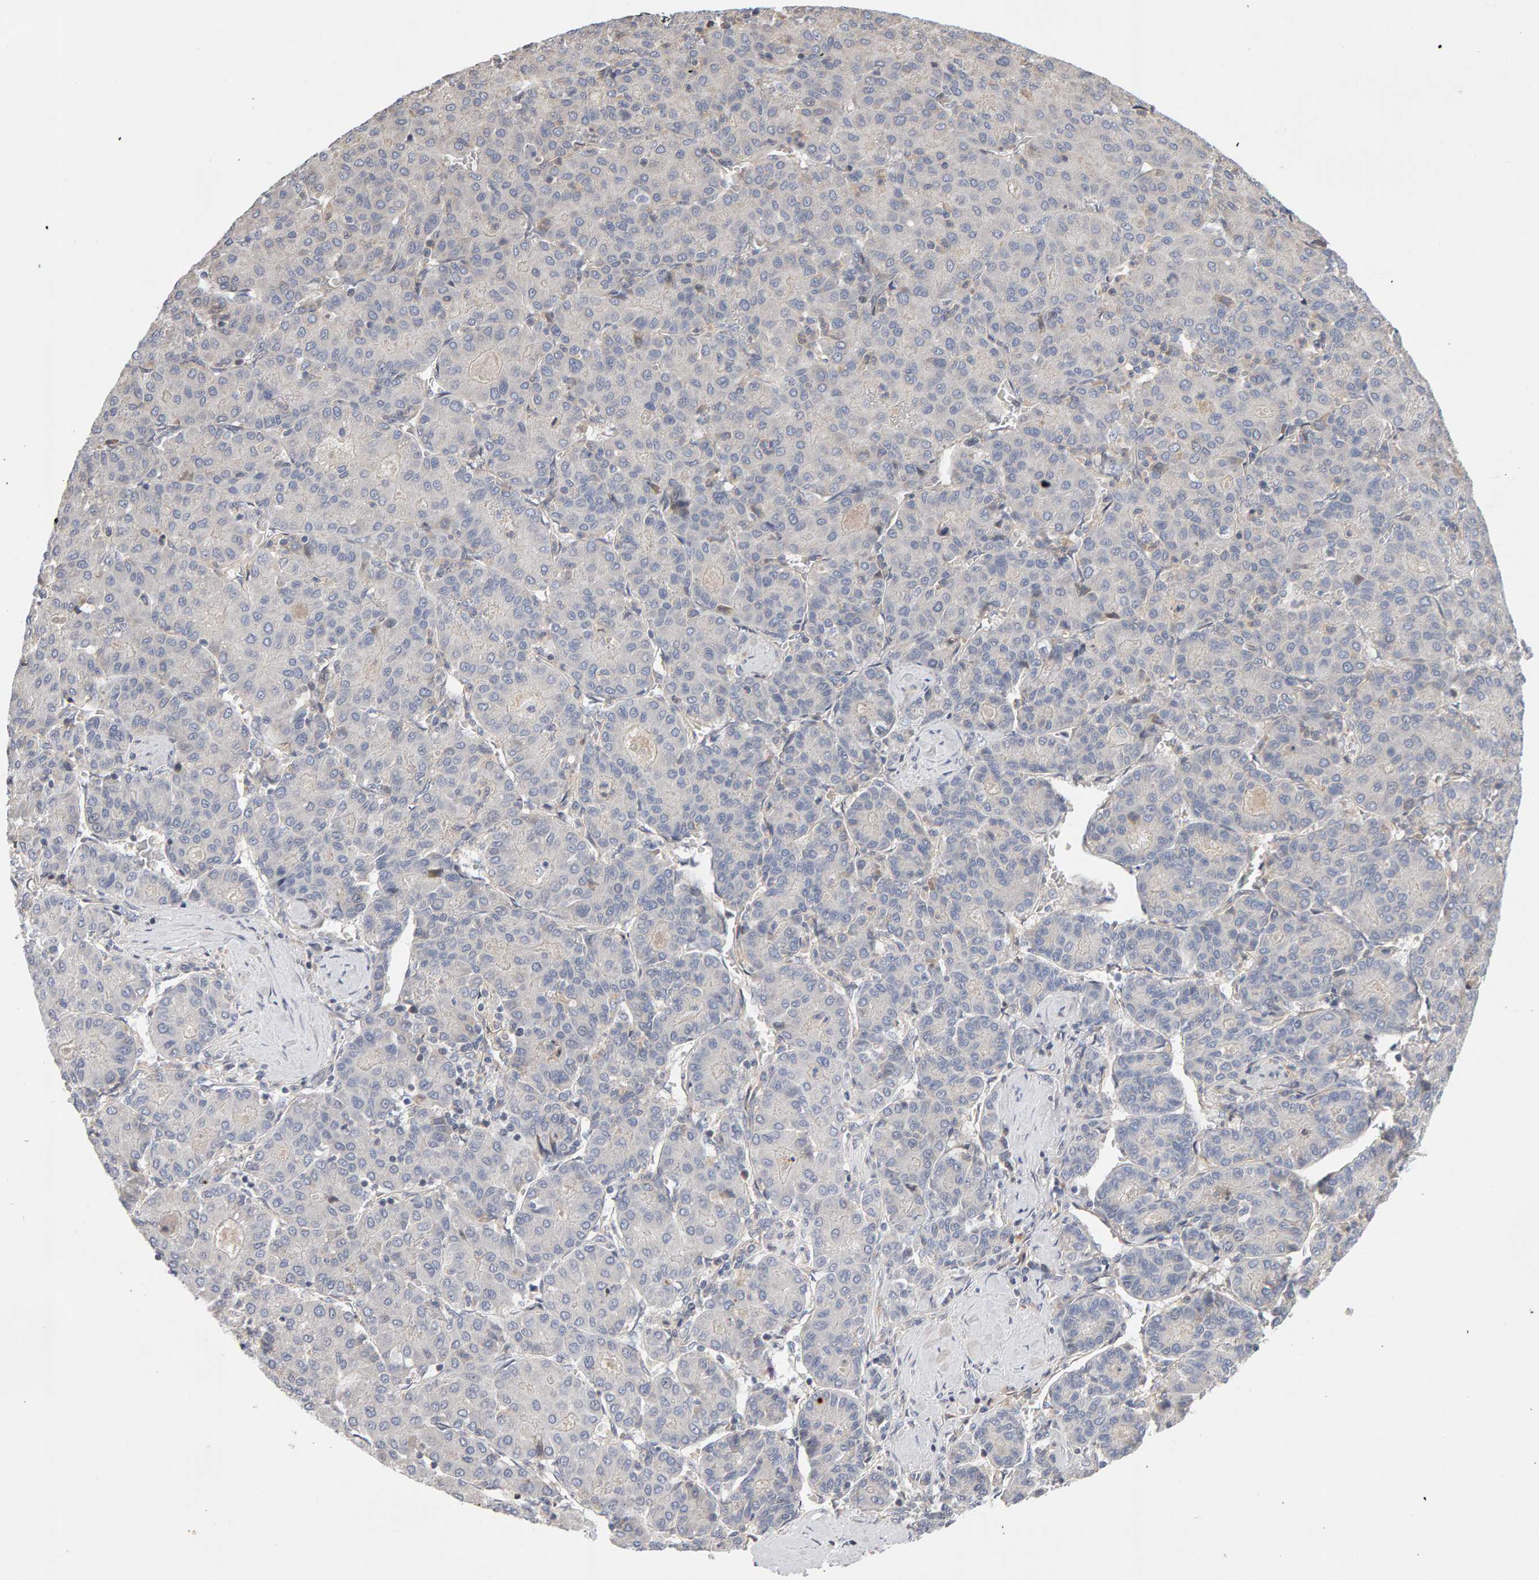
{"staining": {"intensity": "negative", "quantity": "none", "location": "none"}, "tissue": "liver cancer", "cell_type": "Tumor cells", "image_type": "cancer", "snomed": [{"axis": "morphology", "description": "Carcinoma, Hepatocellular, NOS"}, {"axis": "topography", "description": "Liver"}], "caption": "A micrograph of liver cancer stained for a protein exhibits no brown staining in tumor cells.", "gene": "LZTS1", "patient": {"sex": "male", "age": 65}}